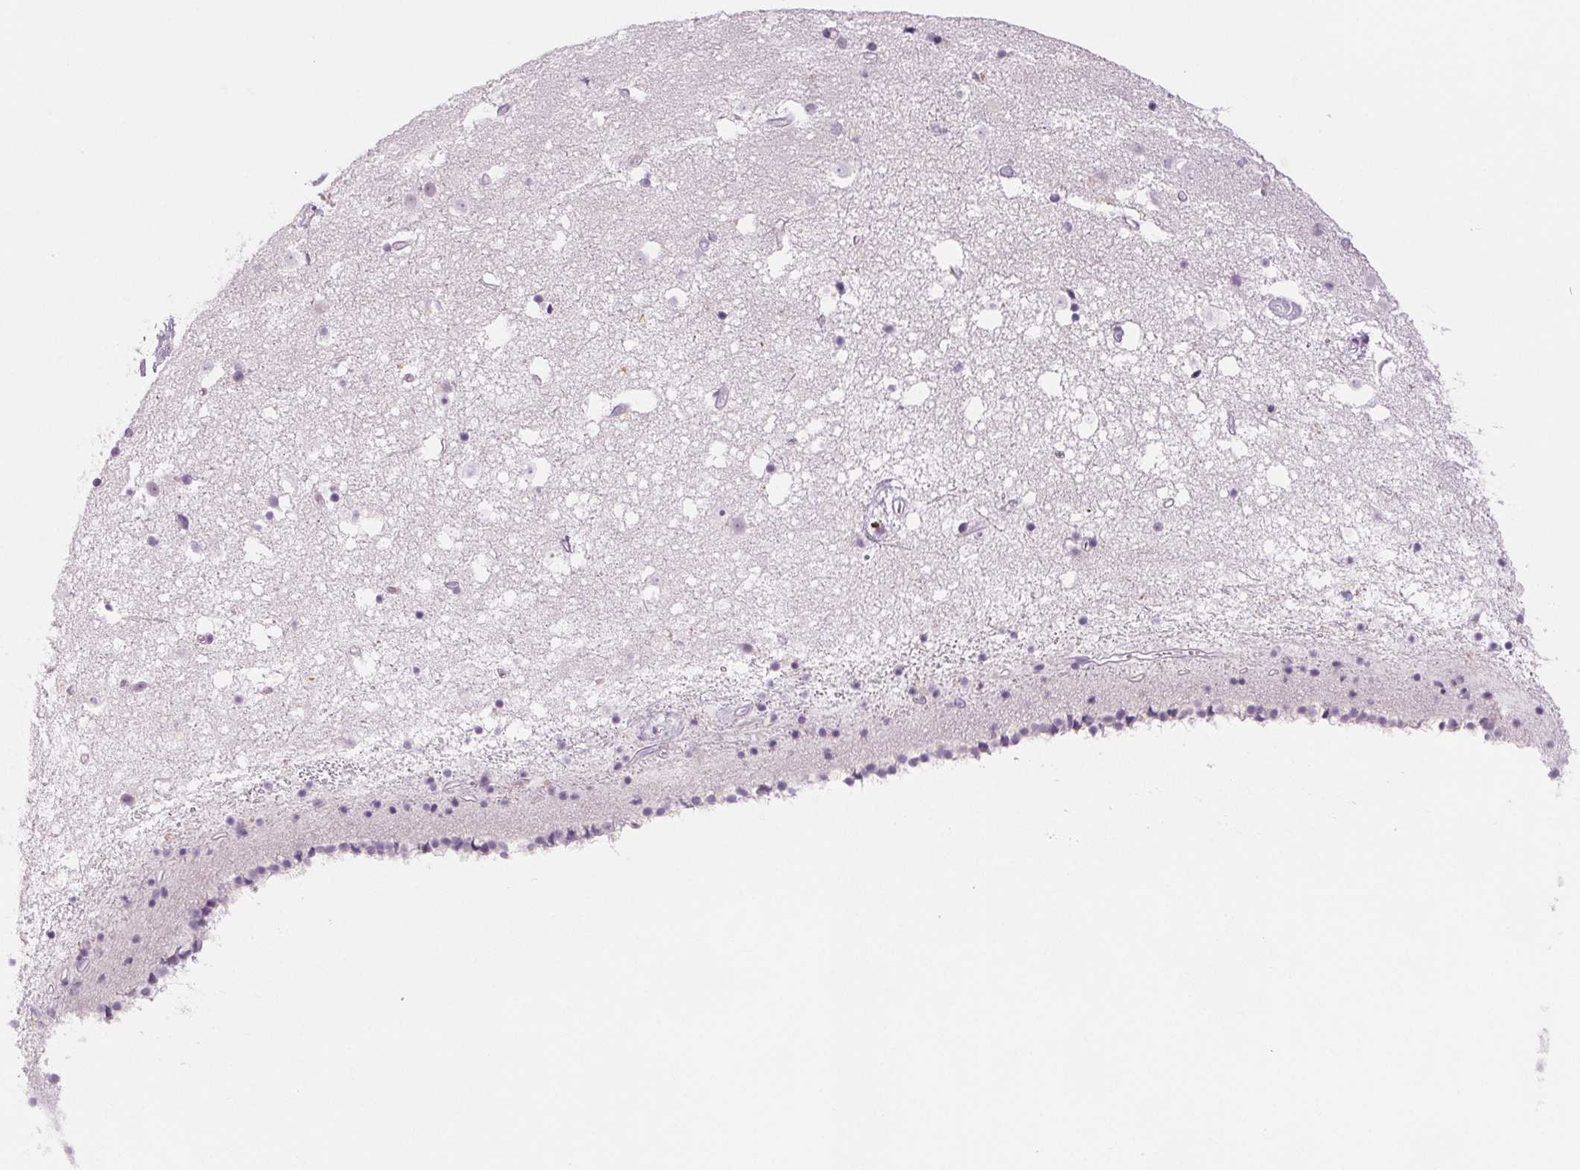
{"staining": {"intensity": "negative", "quantity": "none", "location": "none"}, "tissue": "caudate", "cell_type": "Glial cells", "image_type": "normal", "snomed": [{"axis": "morphology", "description": "Normal tissue, NOS"}, {"axis": "topography", "description": "Lateral ventricle wall"}], "caption": "The immunohistochemistry (IHC) micrograph has no significant staining in glial cells of caudate.", "gene": "EHHADH", "patient": {"sex": "female", "age": 71}}